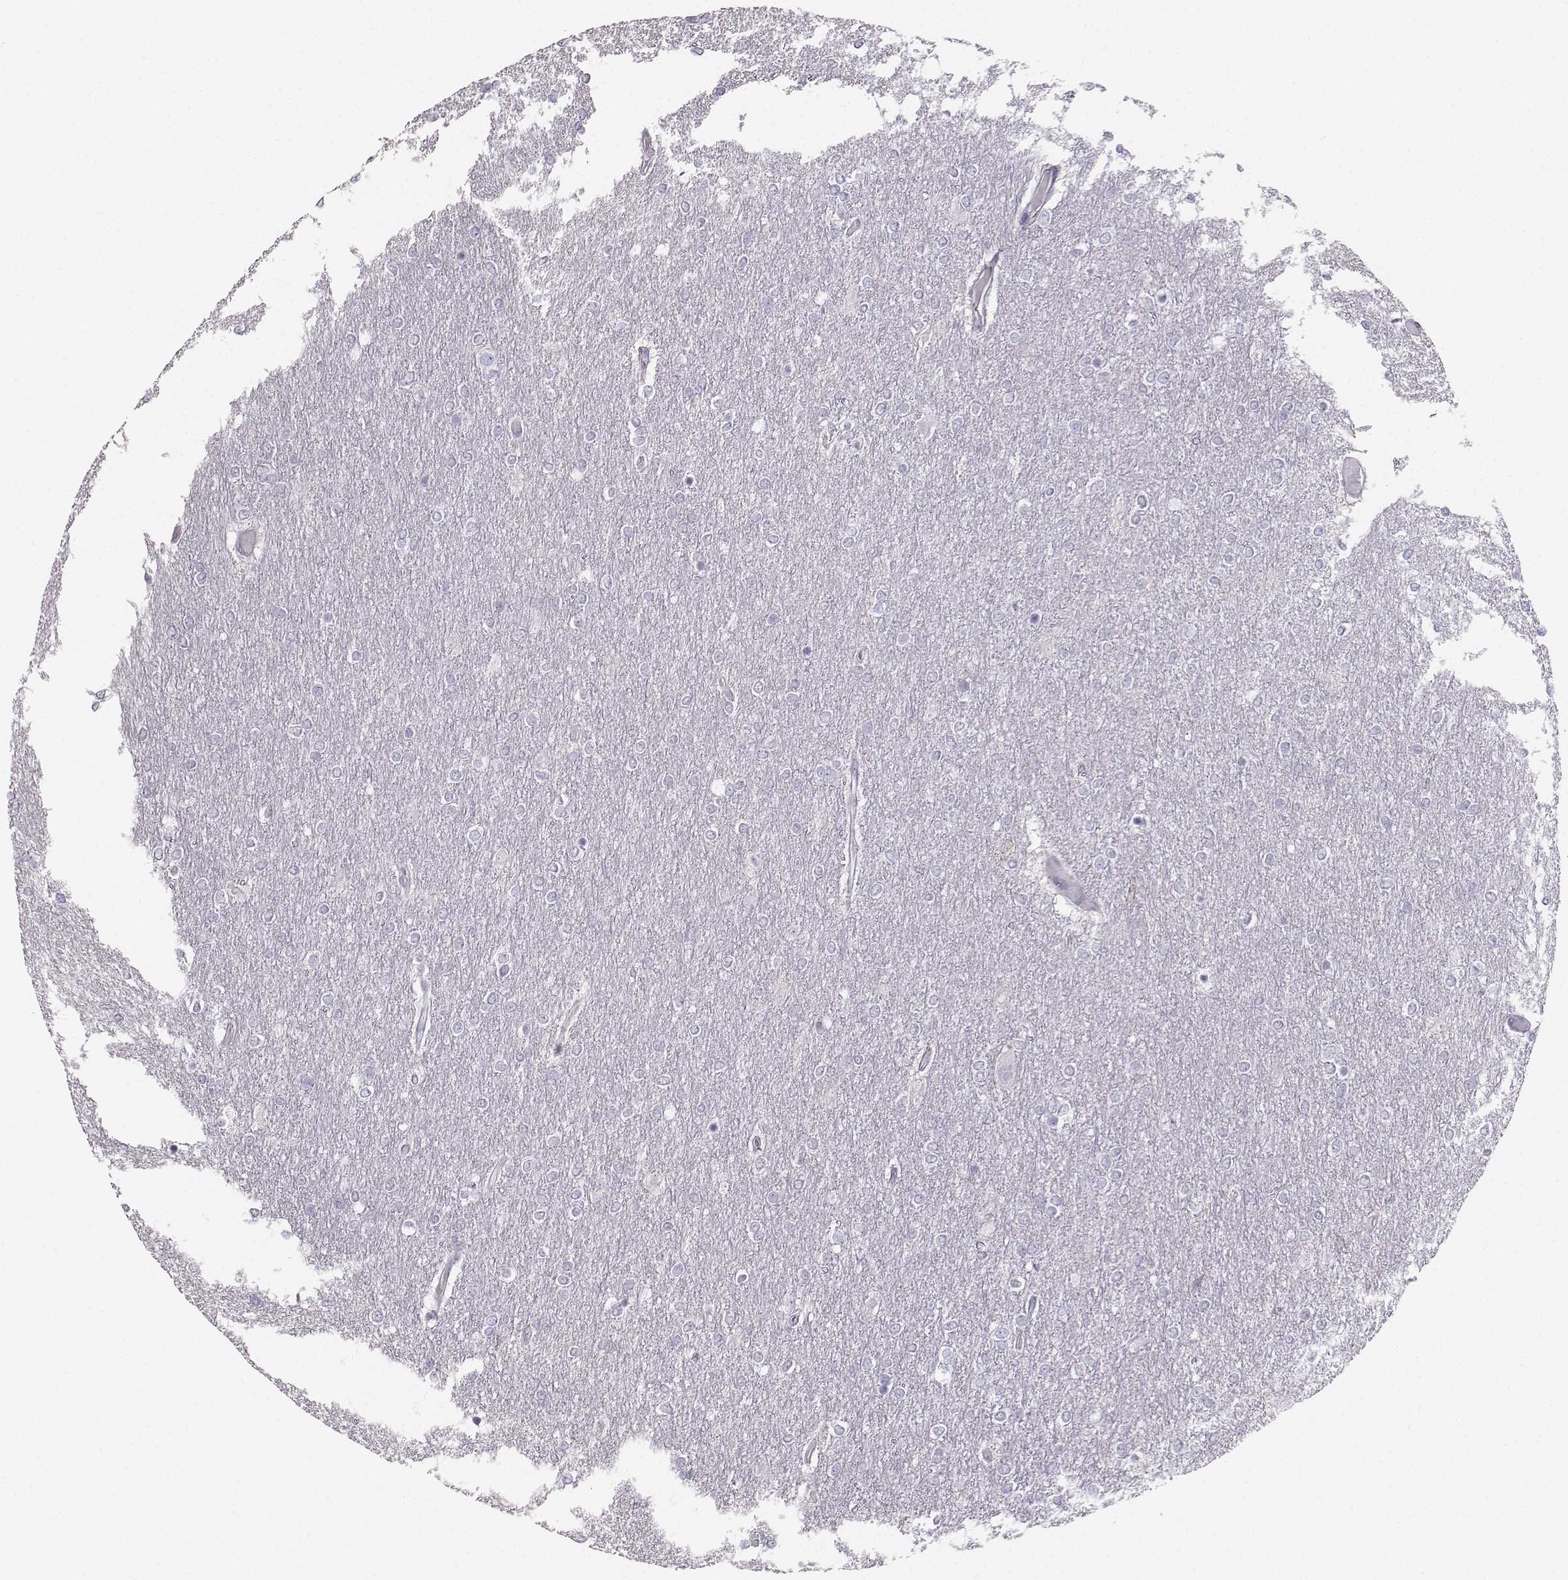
{"staining": {"intensity": "negative", "quantity": "none", "location": "none"}, "tissue": "glioma", "cell_type": "Tumor cells", "image_type": "cancer", "snomed": [{"axis": "morphology", "description": "Glioma, malignant, High grade"}, {"axis": "topography", "description": "Brain"}], "caption": "IHC image of neoplastic tissue: malignant glioma (high-grade) stained with DAB demonstrates no significant protein staining in tumor cells.", "gene": "CASR", "patient": {"sex": "female", "age": 61}}